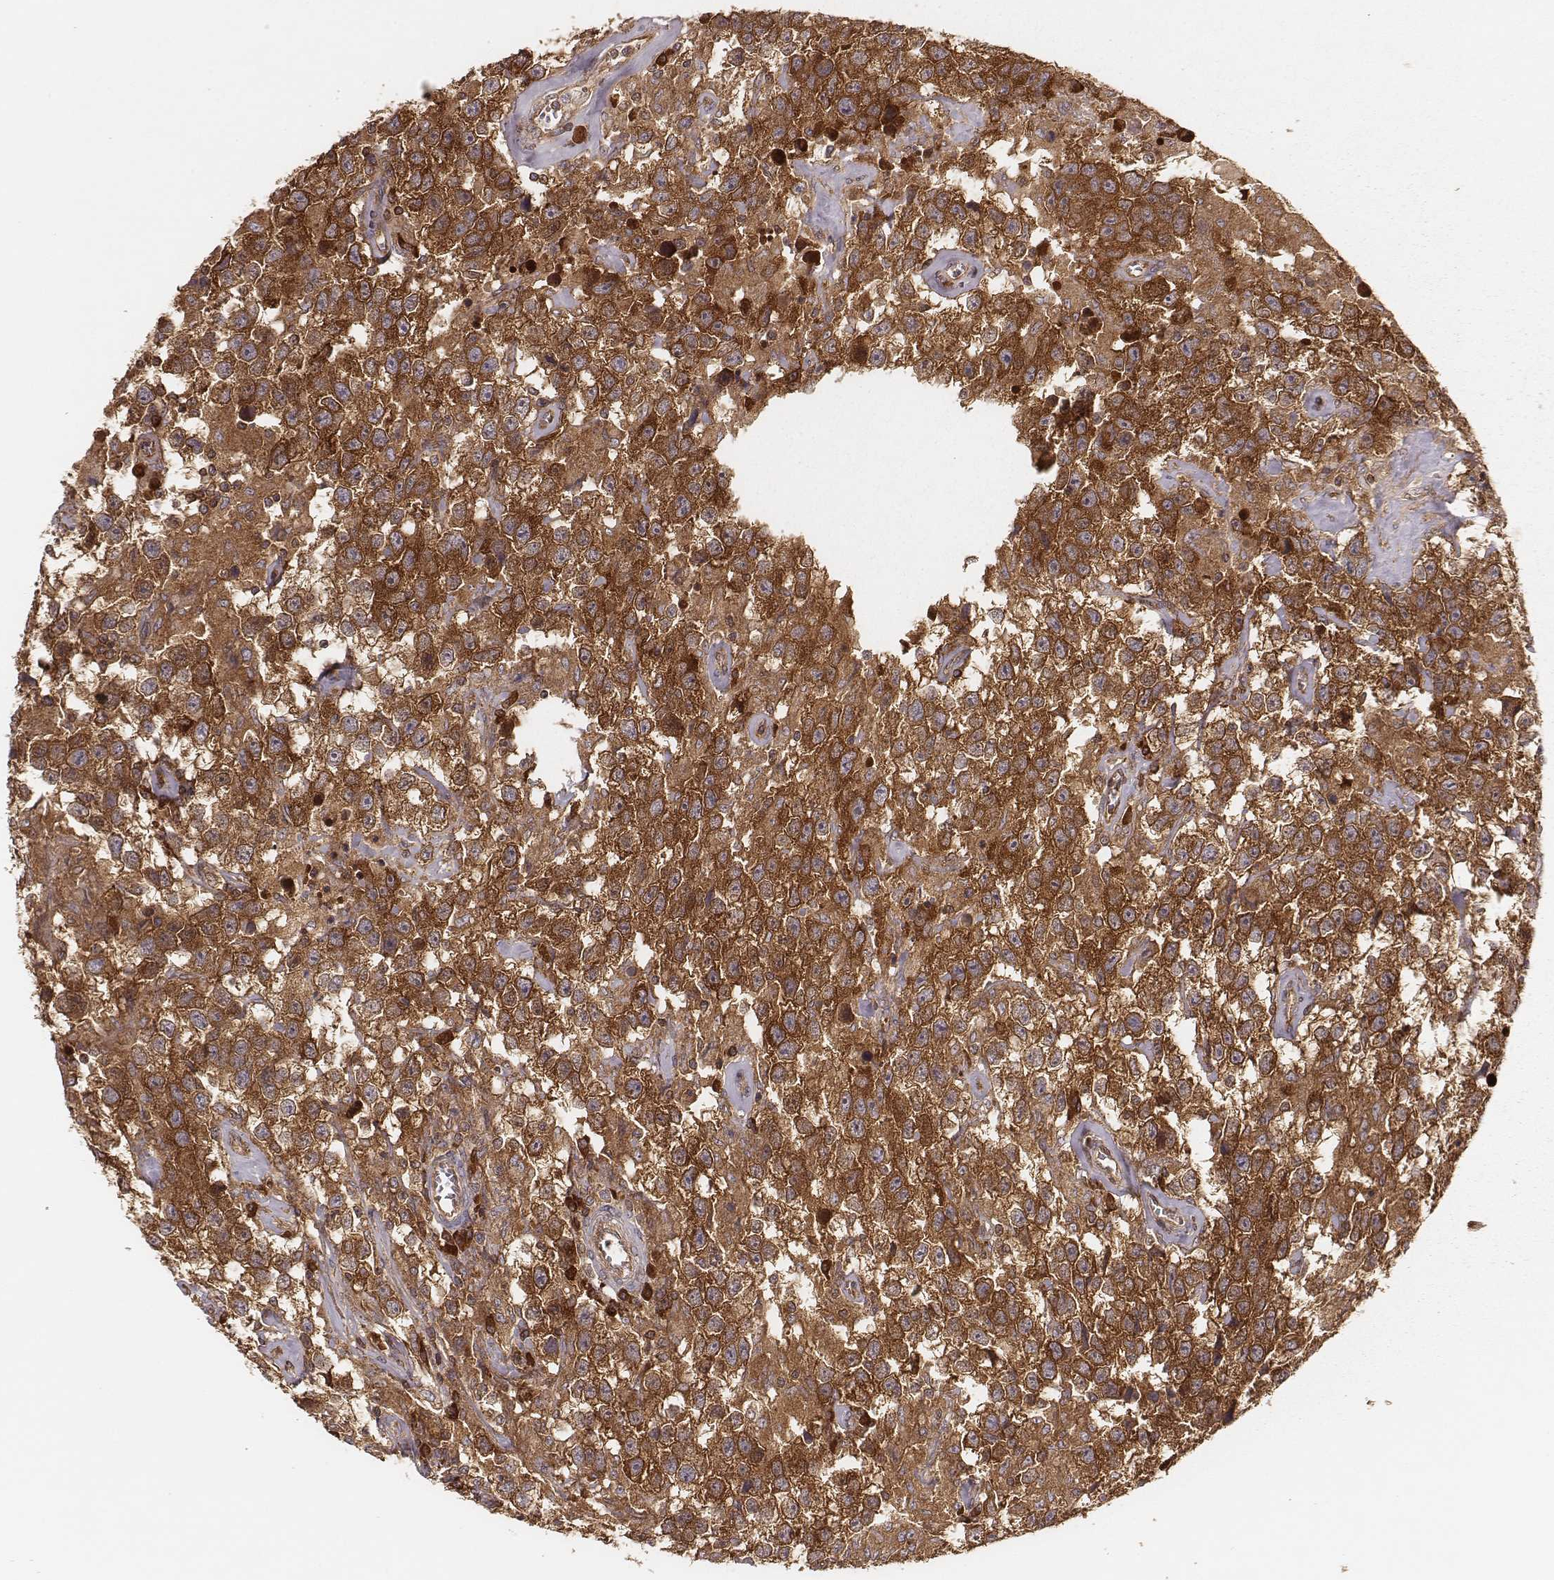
{"staining": {"intensity": "strong", "quantity": ">75%", "location": "cytoplasmic/membranous"}, "tissue": "testis cancer", "cell_type": "Tumor cells", "image_type": "cancer", "snomed": [{"axis": "morphology", "description": "Seminoma, NOS"}, {"axis": "topography", "description": "Testis"}], "caption": "The photomicrograph demonstrates a brown stain indicating the presence of a protein in the cytoplasmic/membranous of tumor cells in testis seminoma.", "gene": "CARS1", "patient": {"sex": "male", "age": 43}}